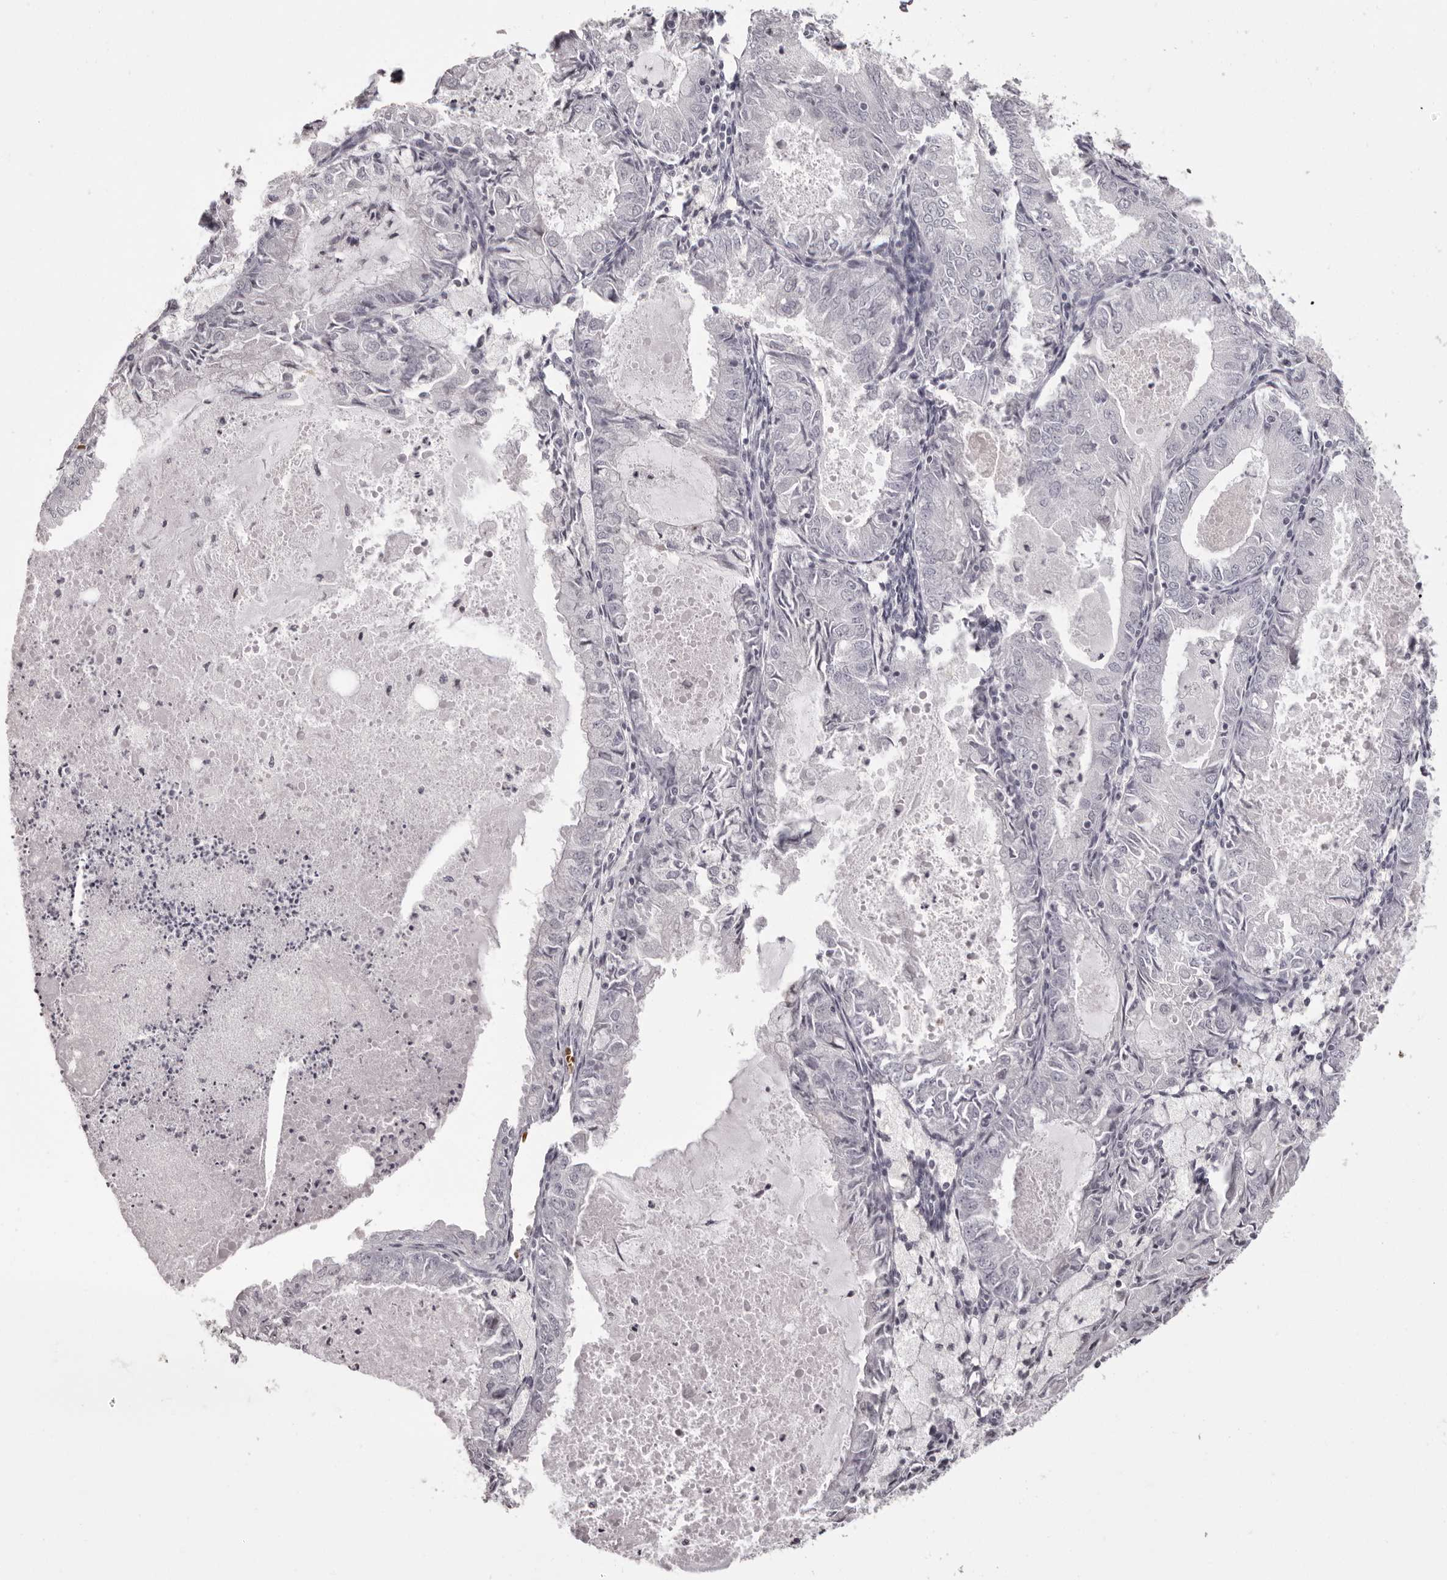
{"staining": {"intensity": "negative", "quantity": "none", "location": "none"}, "tissue": "endometrial cancer", "cell_type": "Tumor cells", "image_type": "cancer", "snomed": [{"axis": "morphology", "description": "Adenocarcinoma, NOS"}, {"axis": "topography", "description": "Endometrium"}], "caption": "High magnification brightfield microscopy of adenocarcinoma (endometrial) stained with DAB (brown) and counterstained with hematoxylin (blue): tumor cells show no significant expression. (DAB (3,3'-diaminobenzidine) IHC visualized using brightfield microscopy, high magnification).", "gene": "C8orf74", "patient": {"sex": "female", "age": 57}}